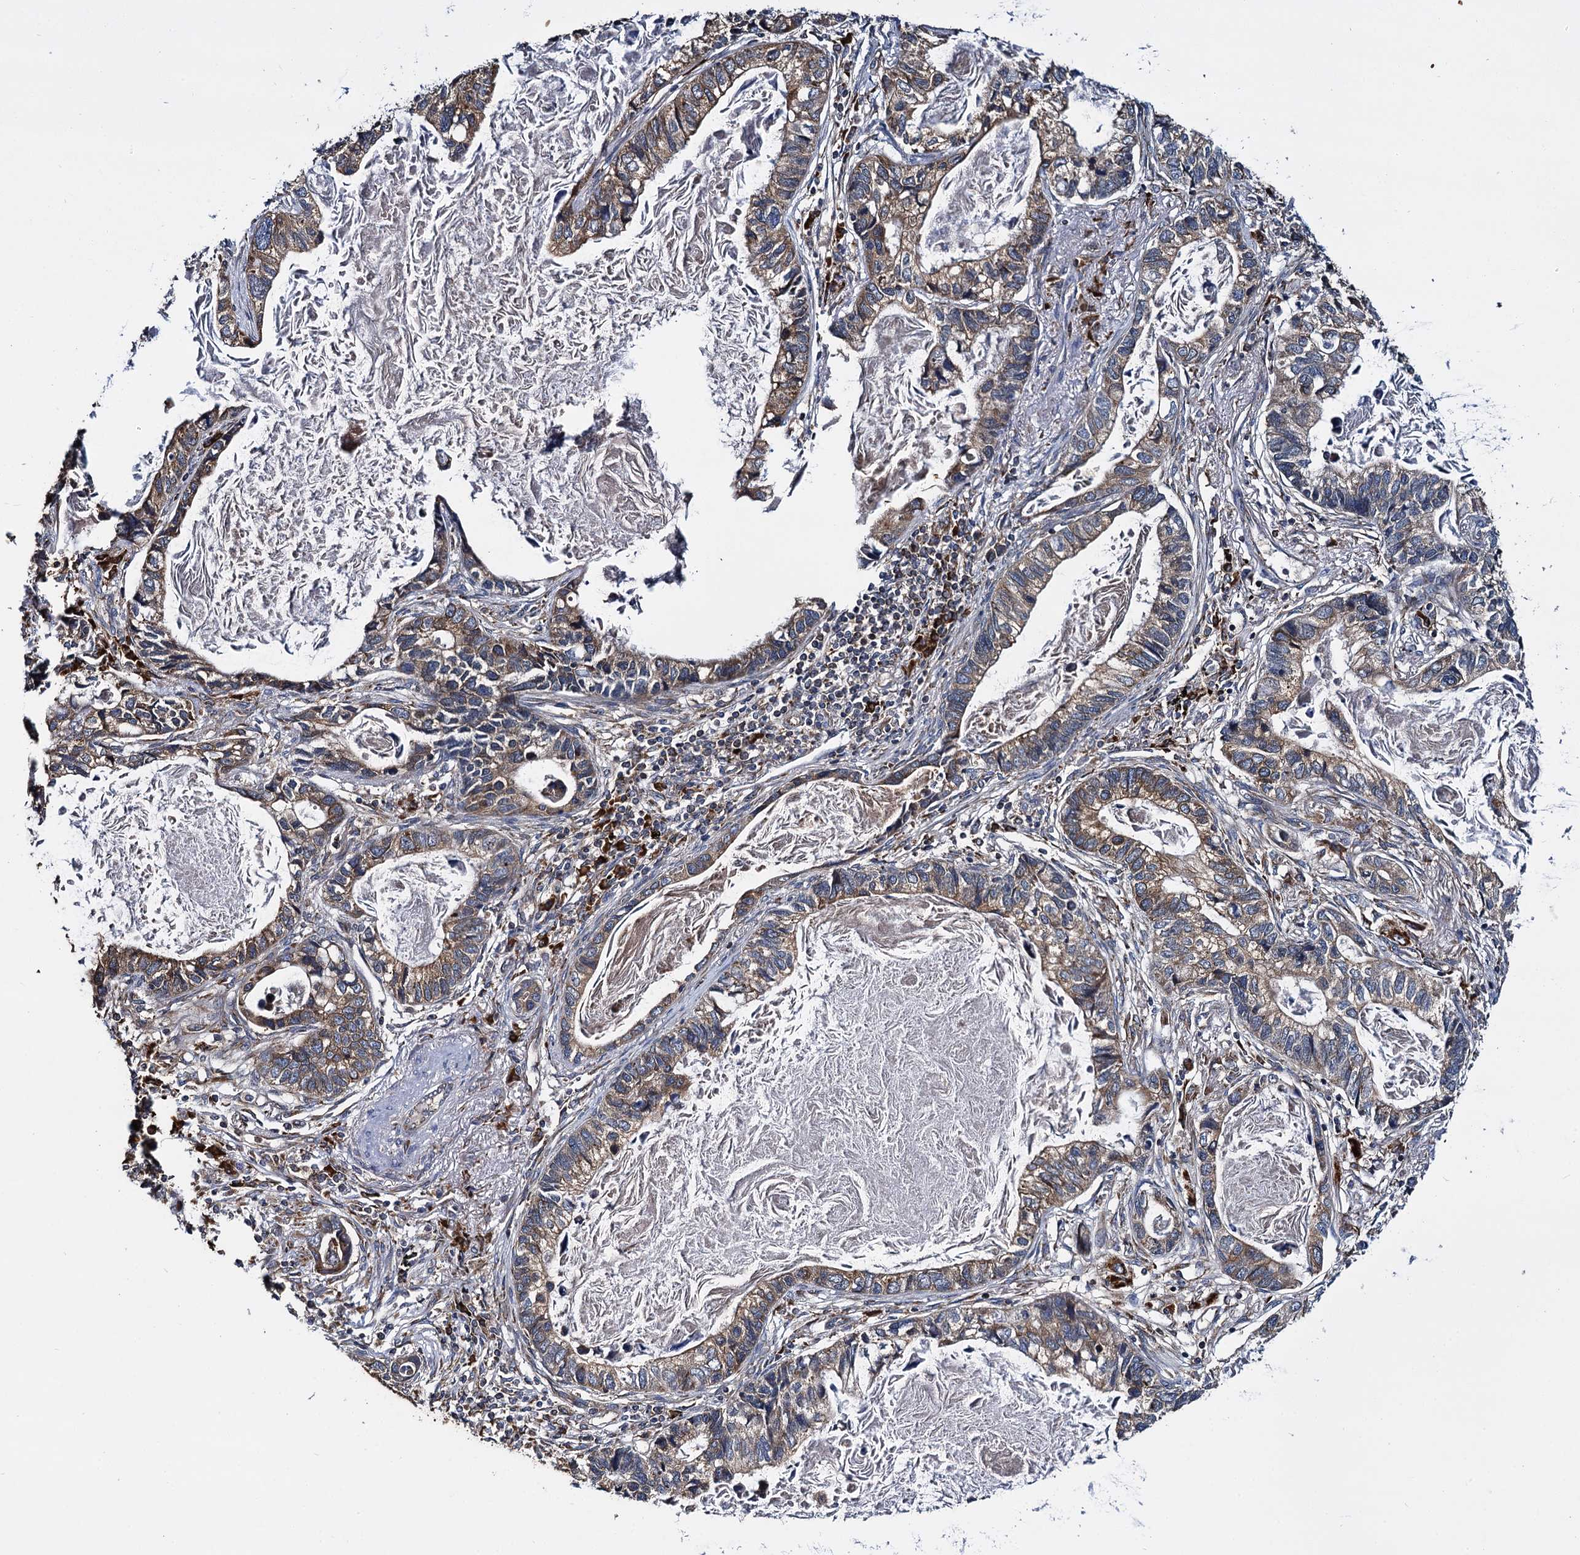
{"staining": {"intensity": "moderate", "quantity": "25%-75%", "location": "cytoplasmic/membranous"}, "tissue": "lung cancer", "cell_type": "Tumor cells", "image_type": "cancer", "snomed": [{"axis": "morphology", "description": "Adenocarcinoma, NOS"}, {"axis": "topography", "description": "Lung"}], "caption": "Lung cancer (adenocarcinoma) stained for a protein (brown) displays moderate cytoplasmic/membranous positive positivity in approximately 25%-75% of tumor cells.", "gene": "UFM1", "patient": {"sex": "male", "age": 67}}